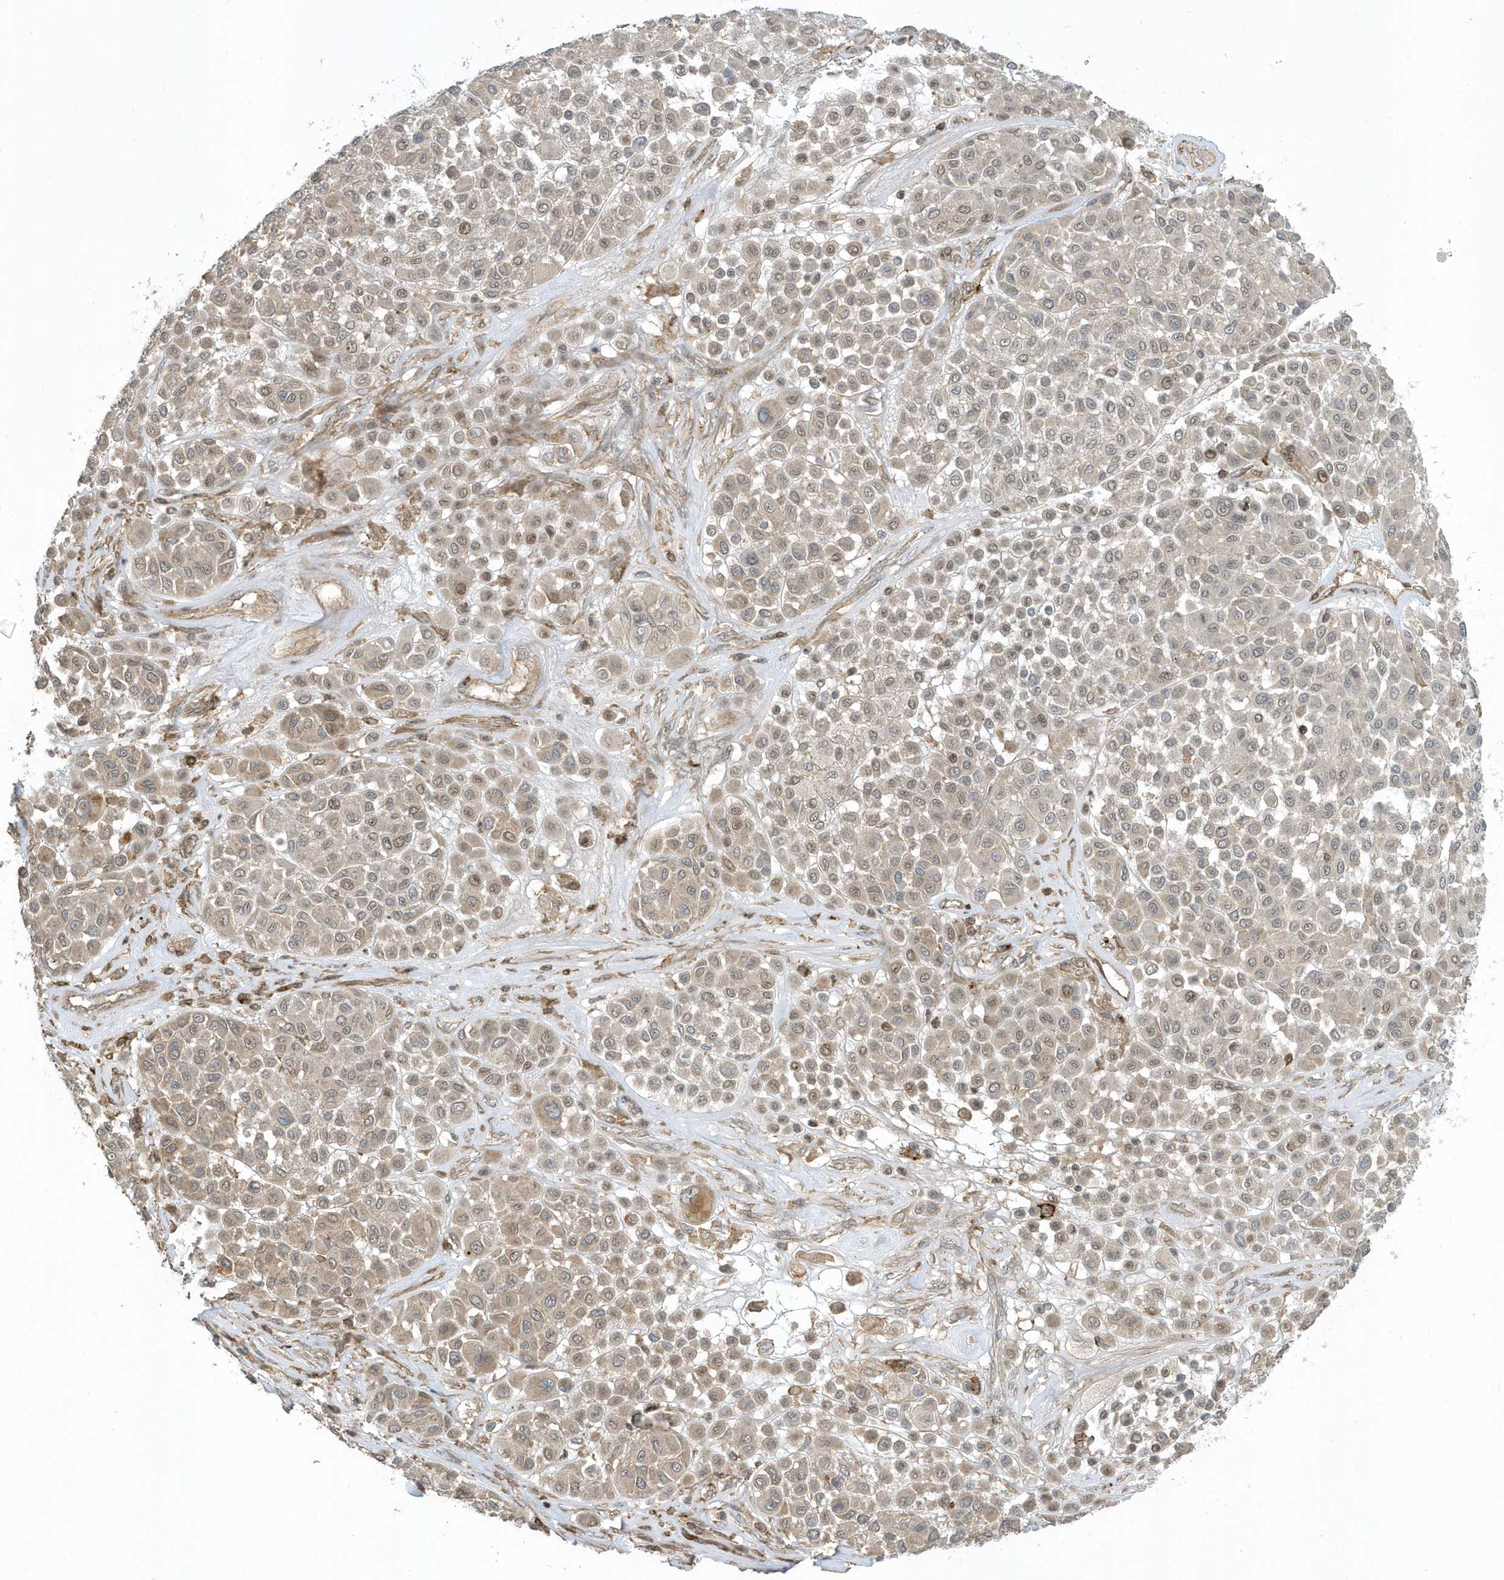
{"staining": {"intensity": "weak", "quantity": "25%-75%", "location": "cytoplasmic/membranous,nuclear"}, "tissue": "melanoma", "cell_type": "Tumor cells", "image_type": "cancer", "snomed": [{"axis": "morphology", "description": "Malignant melanoma, Metastatic site"}, {"axis": "topography", "description": "Soft tissue"}], "caption": "Protein staining displays weak cytoplasmic/membranous and nuclear positivity in approximately 25%-75% of tumor cells in melanoma.", "gene": "ZBTB8A", "patient": {"sex": "male", "age": 41}}